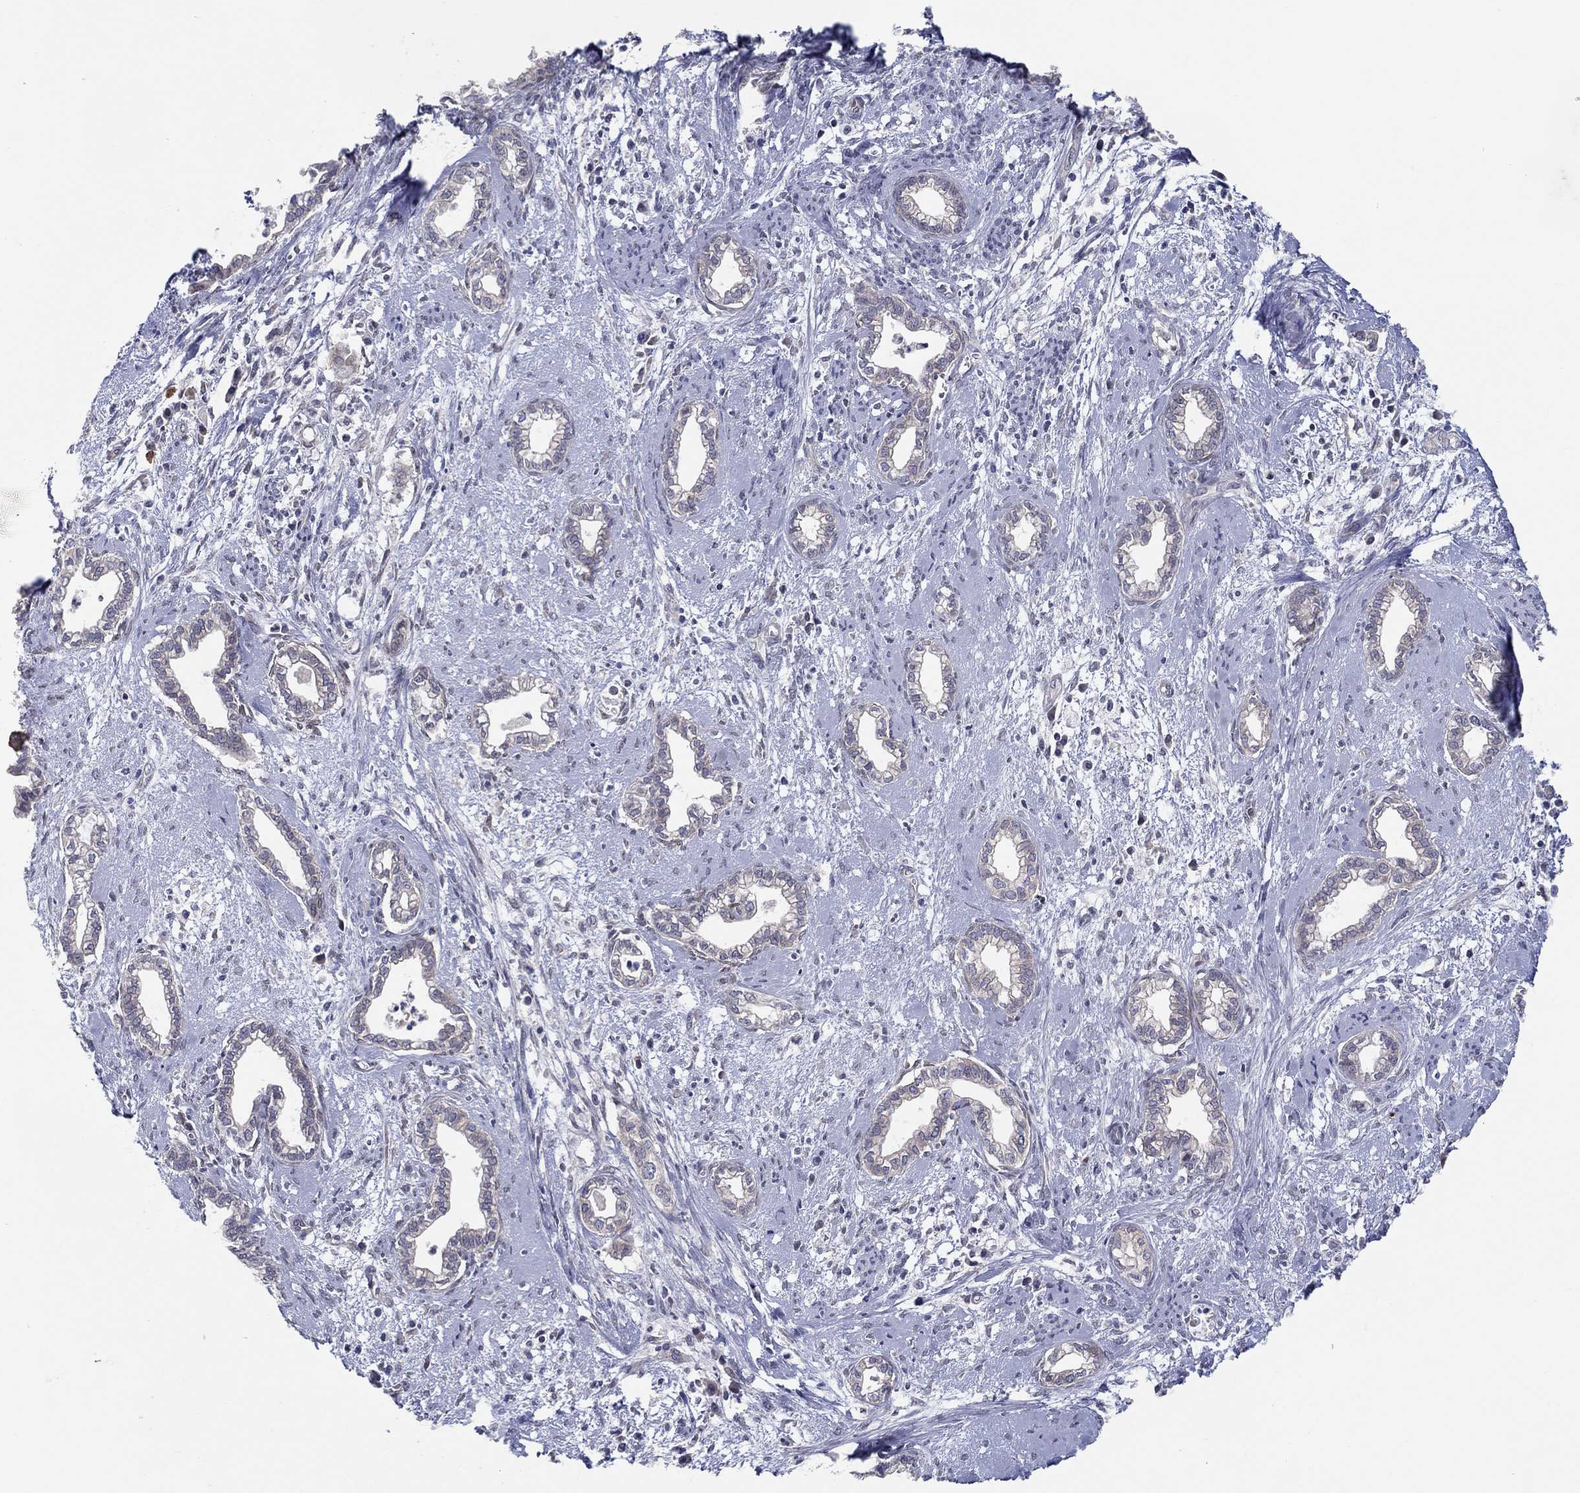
{"staining": {"intensity": "negative", "quantity": "none", "location": "none"}, "tissue": "cervical cancer", "cell_type": "Tumor cells", "image_type": "cancer", "snomed": [{"axis": "morphology", "description": "Adenocarcinoma, NOS"}, {"axis": "topography", "description": "Cervix"}], "caption": "Immunohistochemistry (IHC) micrograph of human adenocarcinoma (cervical) stained for a protein (brown), which reveals no positivity in tumor cells. (Brightfield microscopy of DAB immunohistochemistry at high magnification).", "gene": "CETN3", "patient": {"sex": "female", "age": 62}}